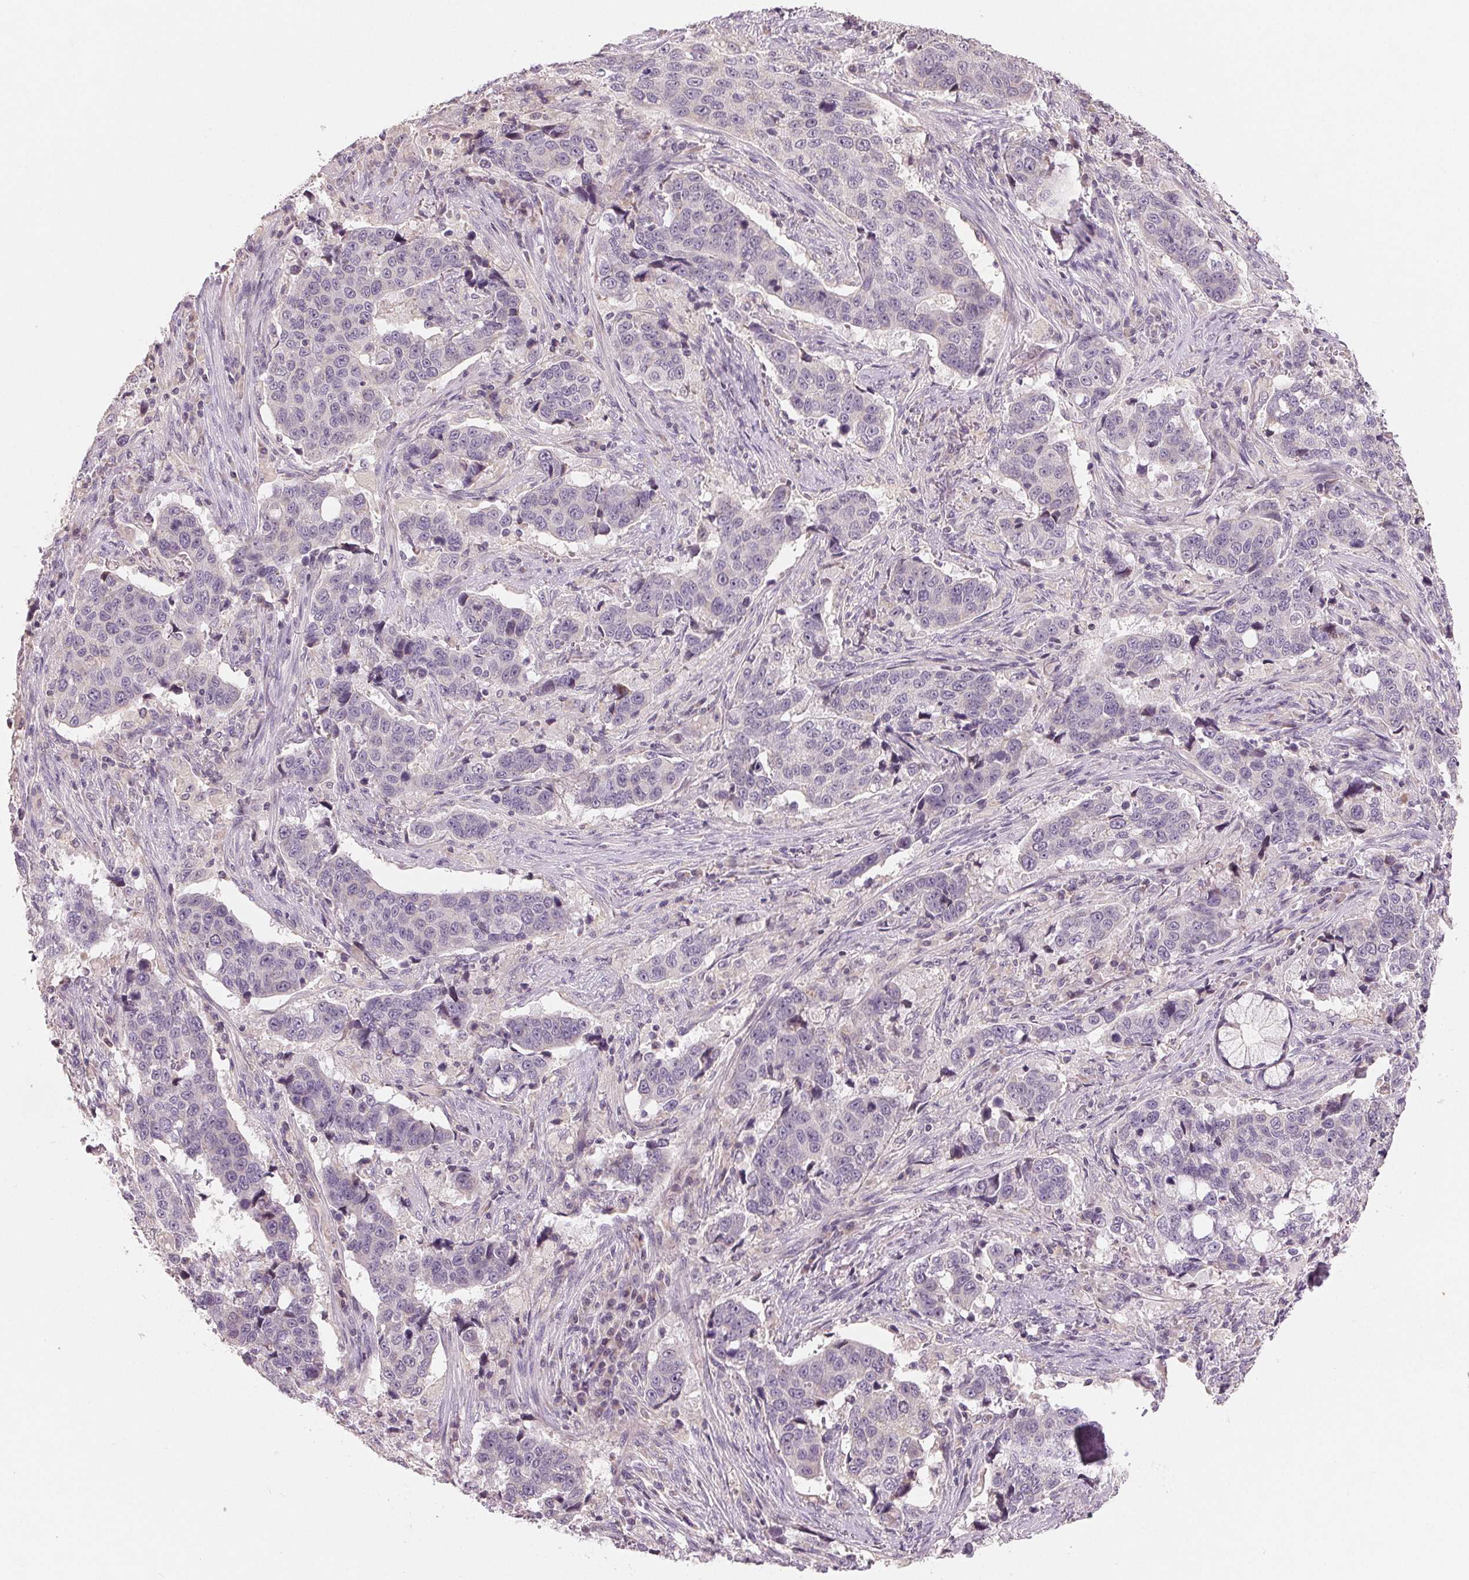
{"staining": {"intensity": "negative", "quantity": "none", "location": "none"}, "tissue": "lung cancer", "cell_type": "Tumor cells", "image_type": "cancer", "snomed": [{"axis": "morphology", "description": "Squamous cell carcinoma, NOS"}, {"axis": "topography", "description": "Lymph node"}, {"axis": "topography", "description": "Lung"}], "caption": "Tumor cells are negative for brown protein staining in lung squamous cell carcinoma.", "gene": "AQP8", "patient": {"sex": "male", "age": 61}}